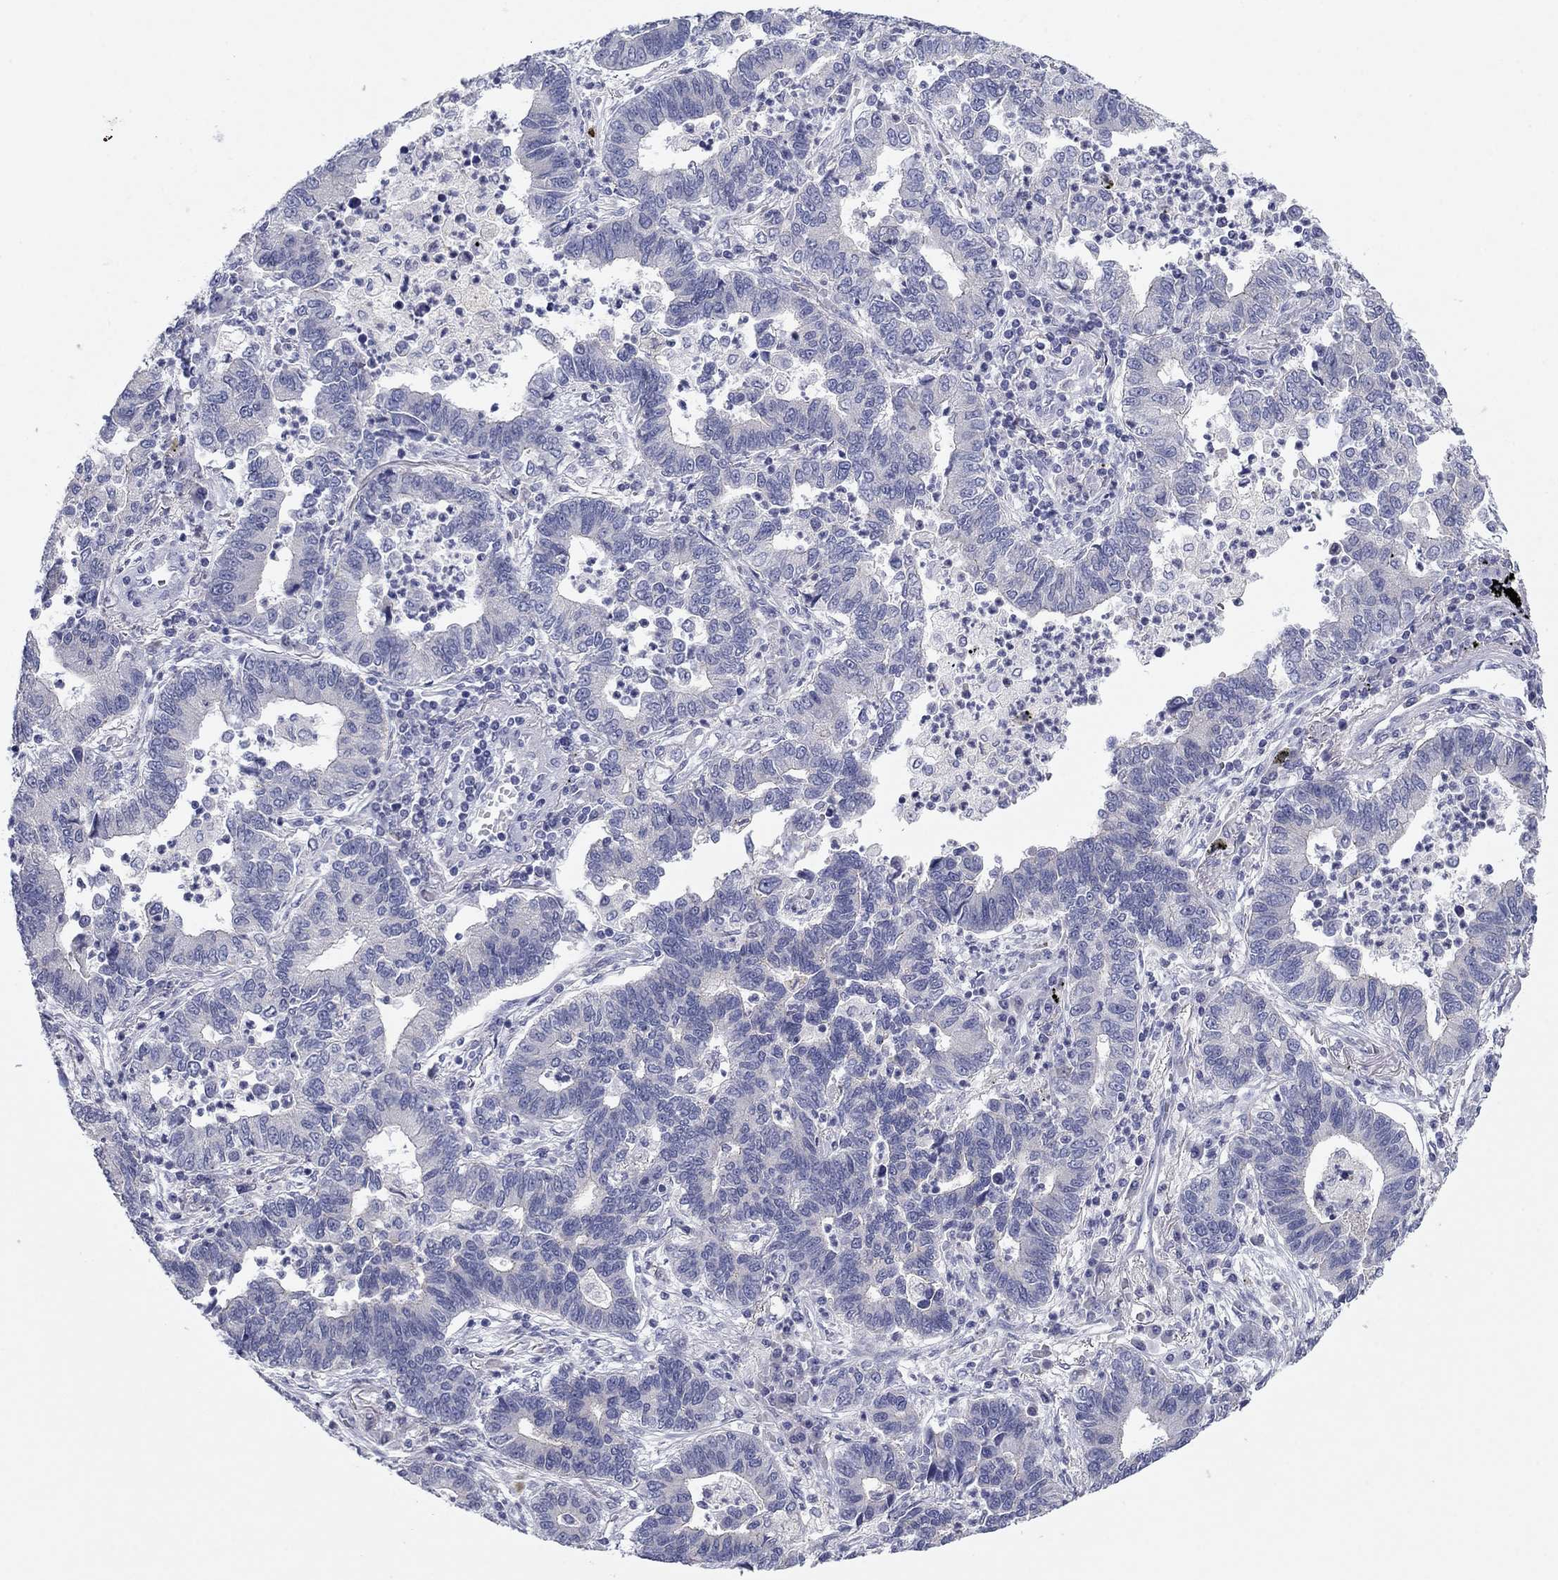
{"staining": {"intensity": "negative", "quantity": "none", "location": "none"}, "tissue": "lung cancer", "cell_type": "Tumor cells", "image_type": "cancer", "snomed": [{"axis": "morphology", "description": "Adenocarcinoma, NOS"}, {"axis": "topography", "description": "Lung"}], "caption": "High power microscopy photomicrograph of an immunohistochemistry histopathology image of adenocarcinoma (lung), revealing no significant staining in tumor cells.", "gene": "CNTNAP4", "patient": {"sex": "female", "age": 57}}